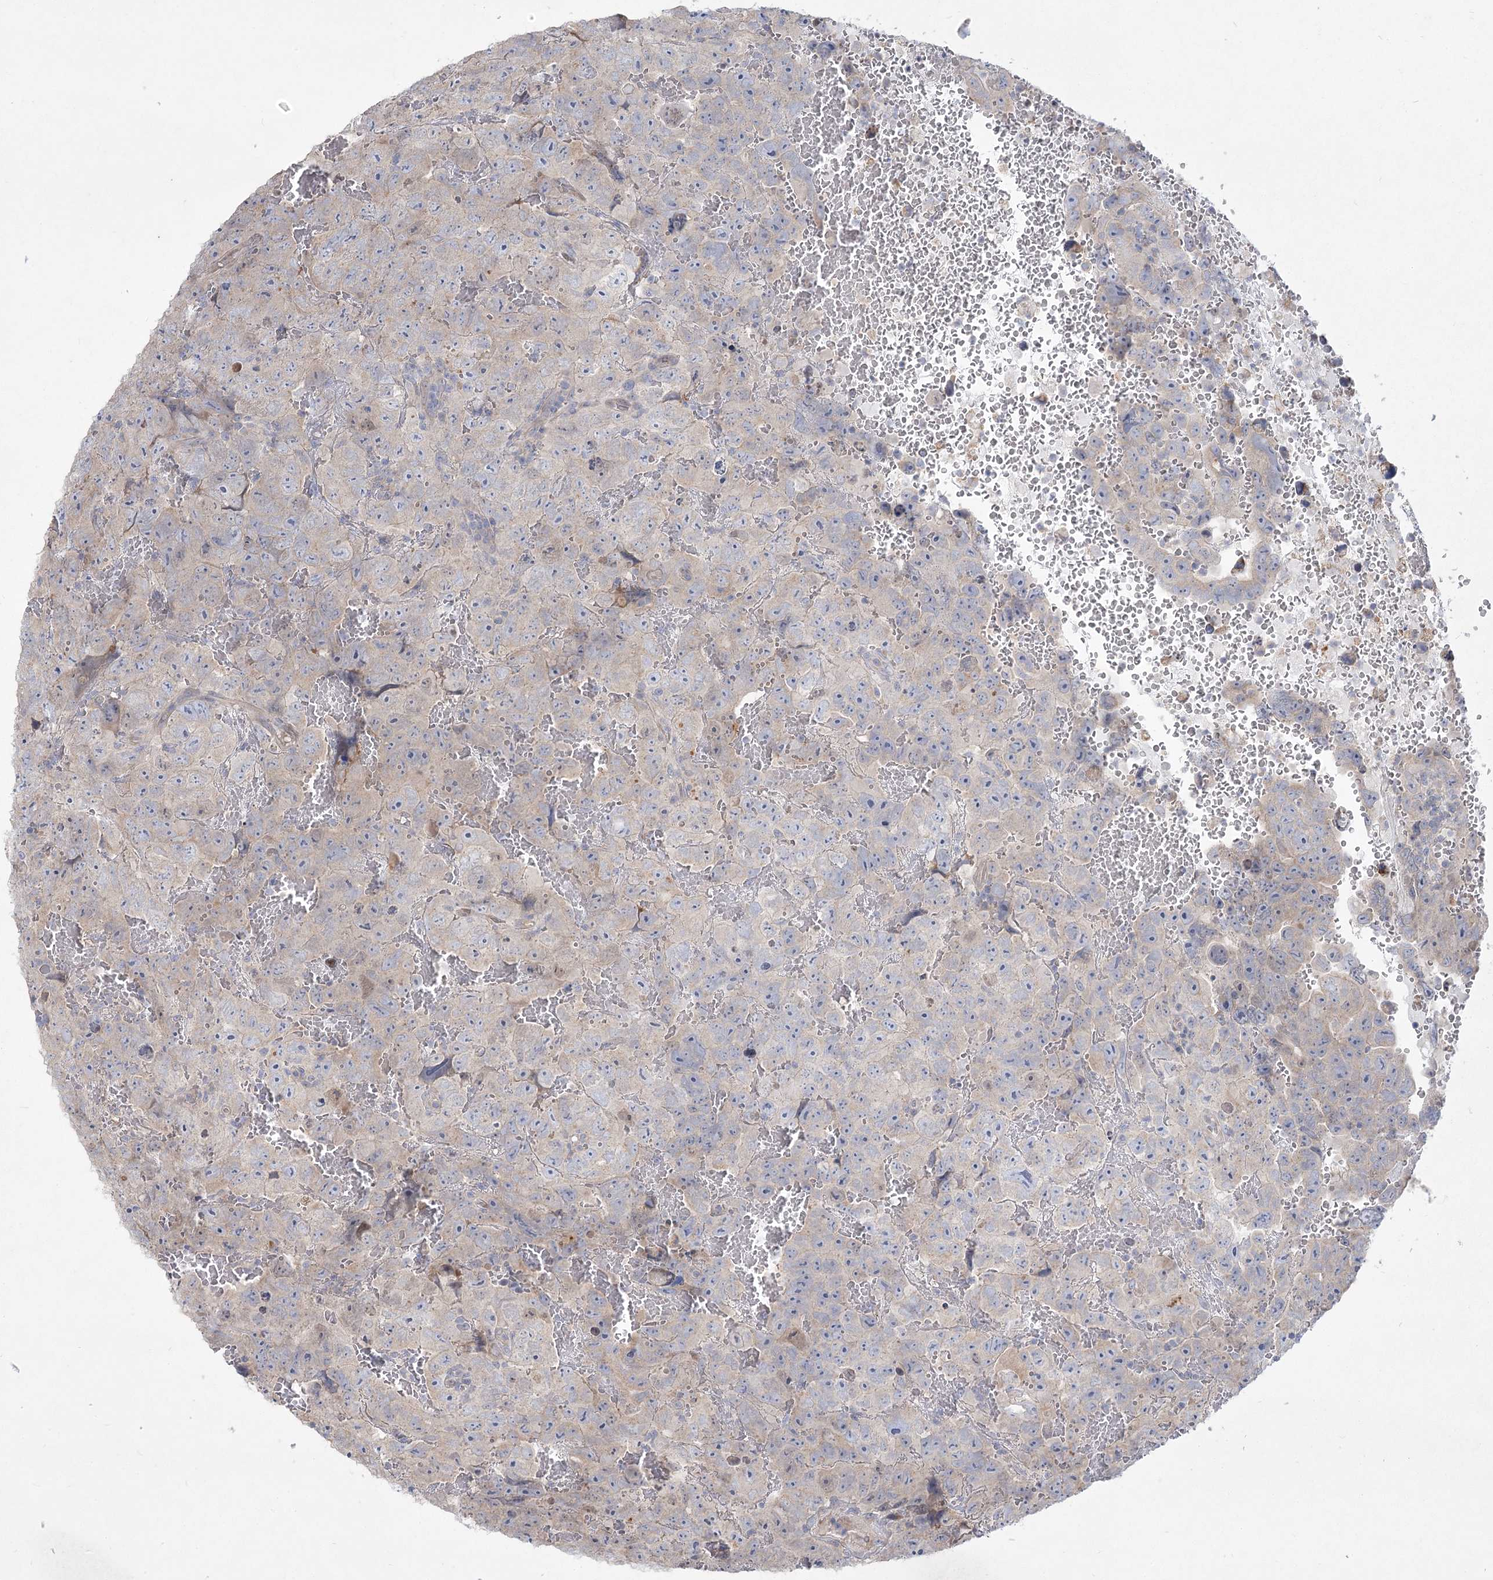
{"staining": {"intensity": "negative", "quantity": "none", "location": "none"}, "tissue": "testis cancer", "cell_type": "Tumor cells", "image_type": "cancer", "snomed": [{"axis": "morphology", "description": "Carcinoma, Embryonal, NOS"}, {"axis": "topography", "description": "Testis"}], "caption": "Immunohistochemistry histopathology image of human embryonal carcinoma (testis) stained for a protein (brown), which displays no positivity in tumor cells.", "gene": "CAMTA1", "patient": {"sex": "male", "age": 45}}